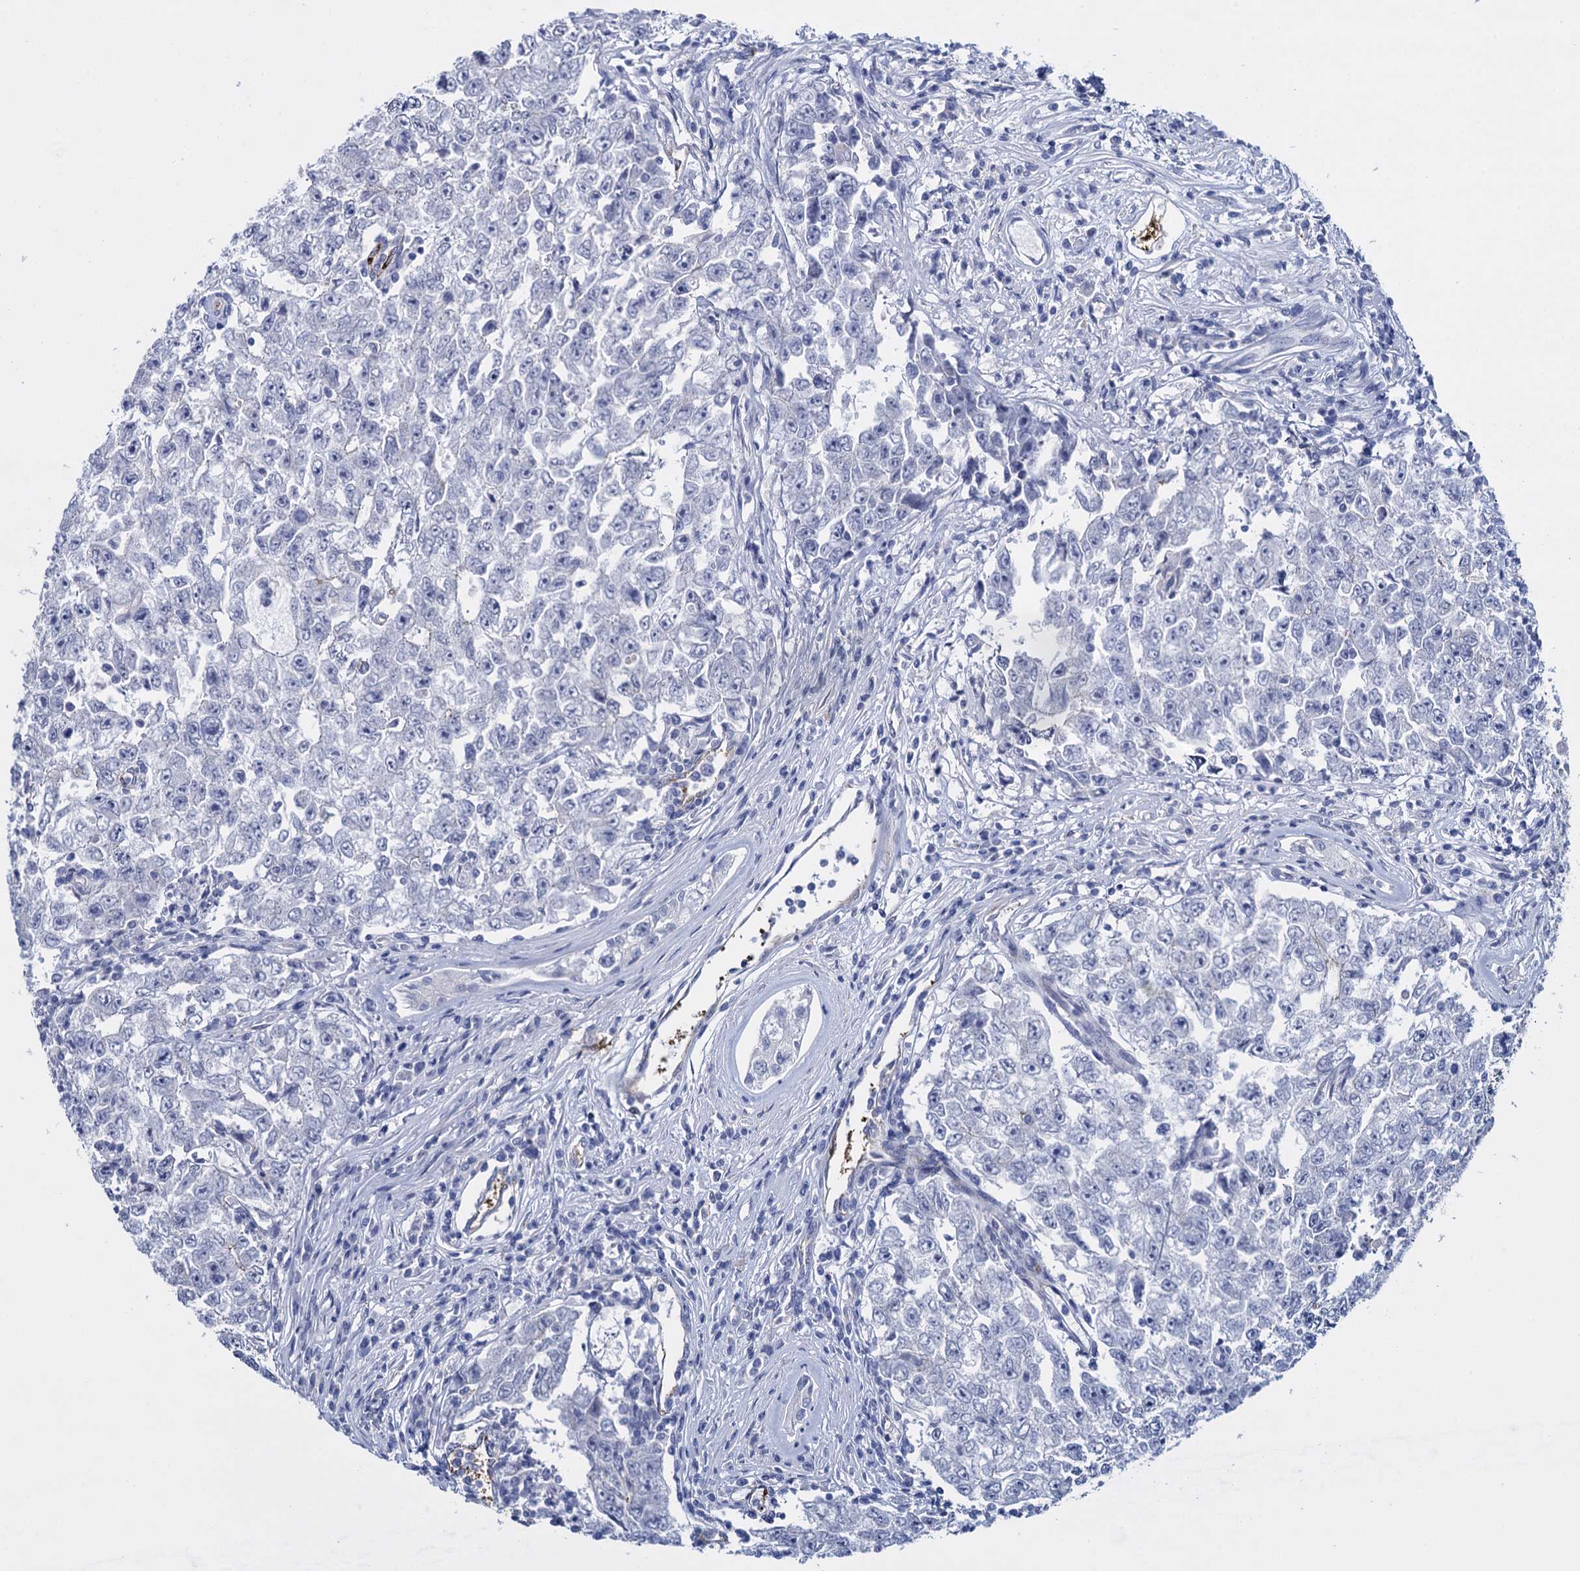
{"staining": {"intensity": "negative", "quantity": "none", "location": "none"}, "tissue": "testis cancer", "cell_type": "Tumor cells", "image_type": "cancer", "snomed": [{"axis": "morphology", "description": "Carcinoma, Embryonal, NOS"}, {"axis": "topography", "description": "Testis"}], "caption": "Tumor cells show no significant positivity in testis cancer. (DAB immunohistochemistry (IHC) with hematoxylin counter stain).", "gene": "SNCG", "patient": {"sex": "male", "age": 17}}